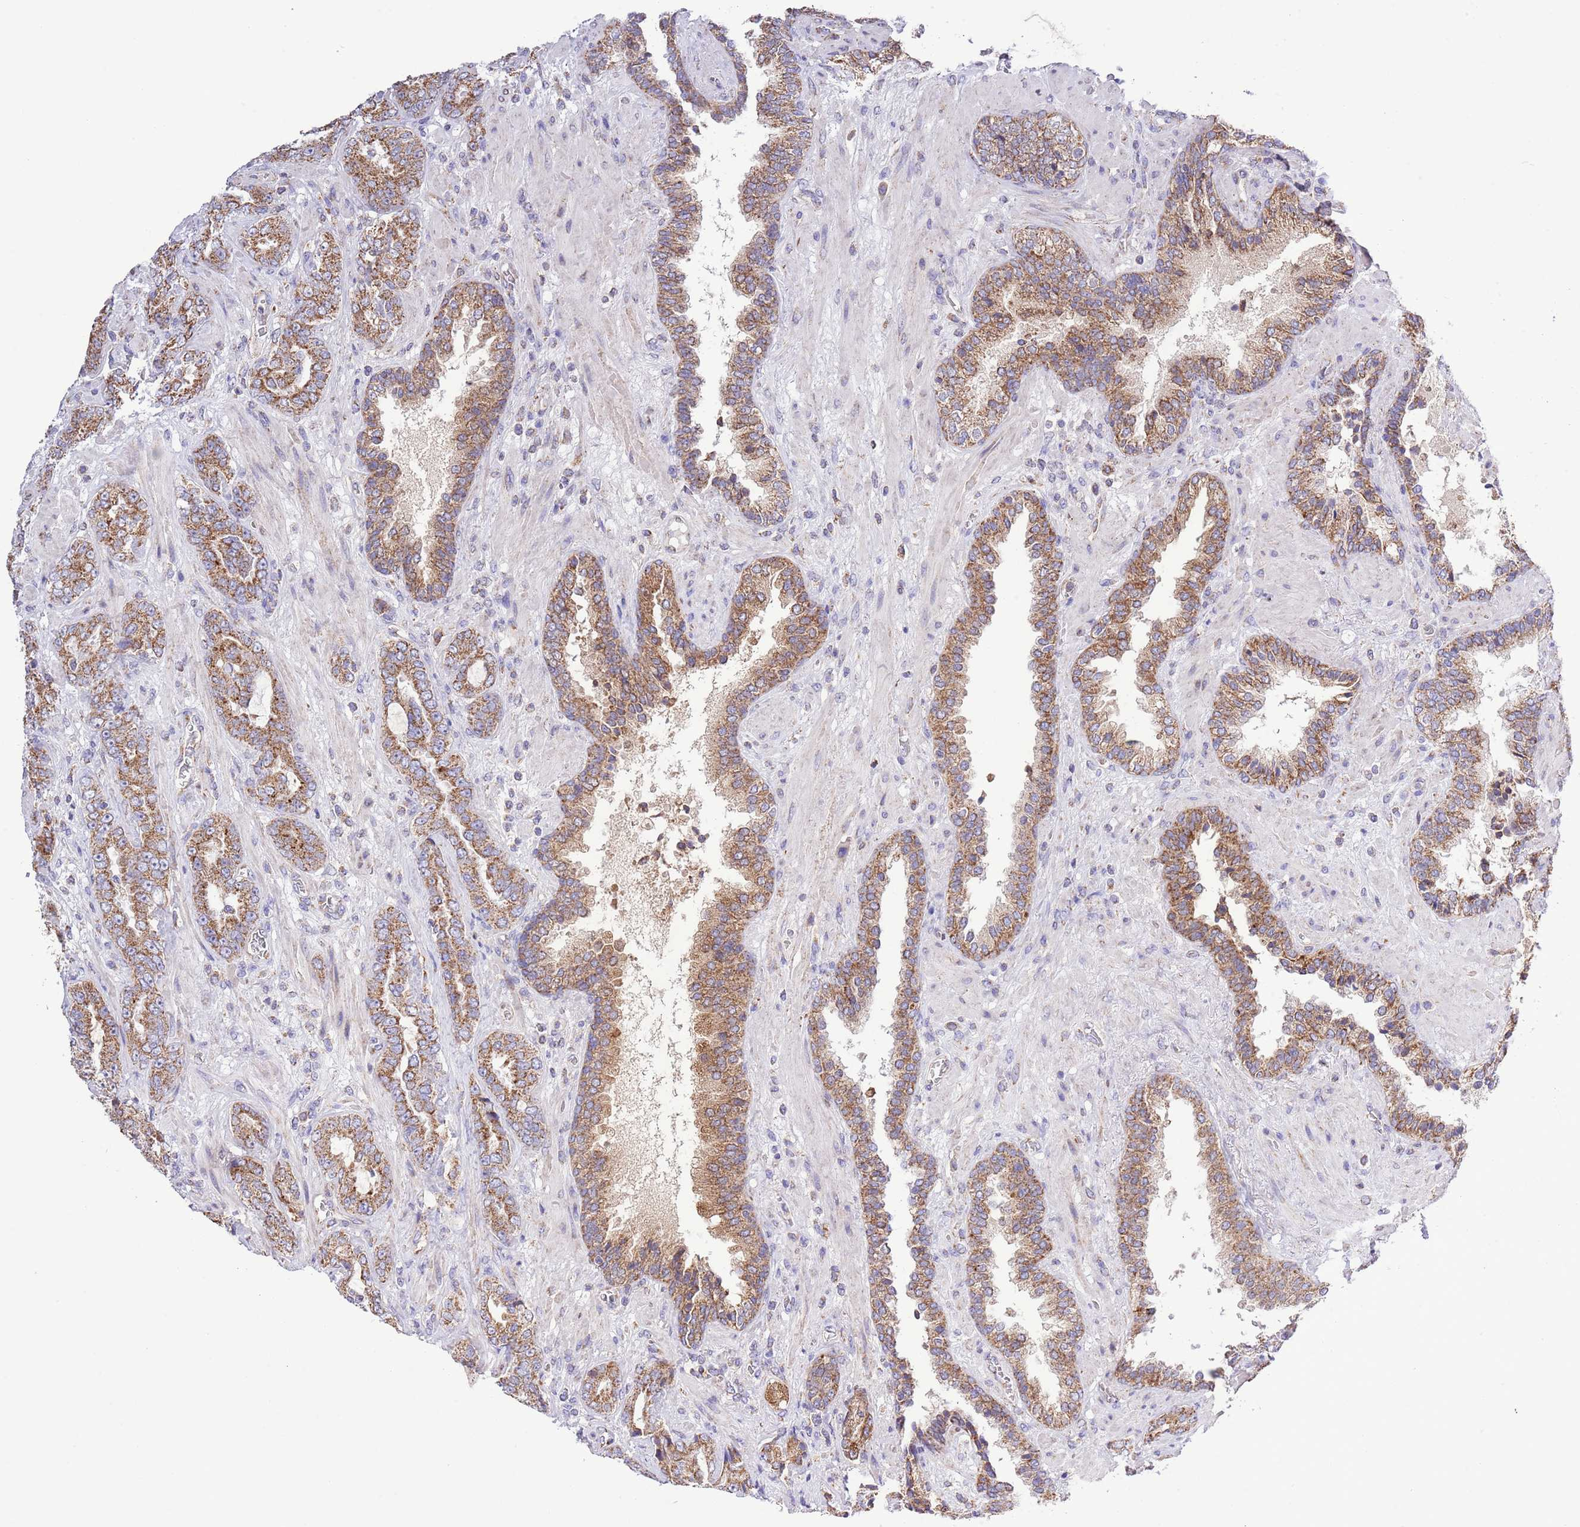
{"staining": {"intensity": "moderate", "quantity": ">75%", "location": "cytoplasmic/membranous"}, "tissue": "prostate cancer", "cell_type": "Tumor cells", "image_type": "cancer", "snomed": [{"axis": "morphology", "description": "Adenocarcinoma, High grade"}, {"axis": "topography", "description": "Prostate"}], "caption": "High-magnification brightfield microscopy of prostate high-grade adenocarcinoma stained with DAB (brown) and counterstained with hematoxylin (blue). tumor cells exhibit moderate cytoplasmic/membranous staining is seen in approximately>75% of cells.", "gene": "TEKTIP1", "patient": {"sex": "male", "age": 71}}